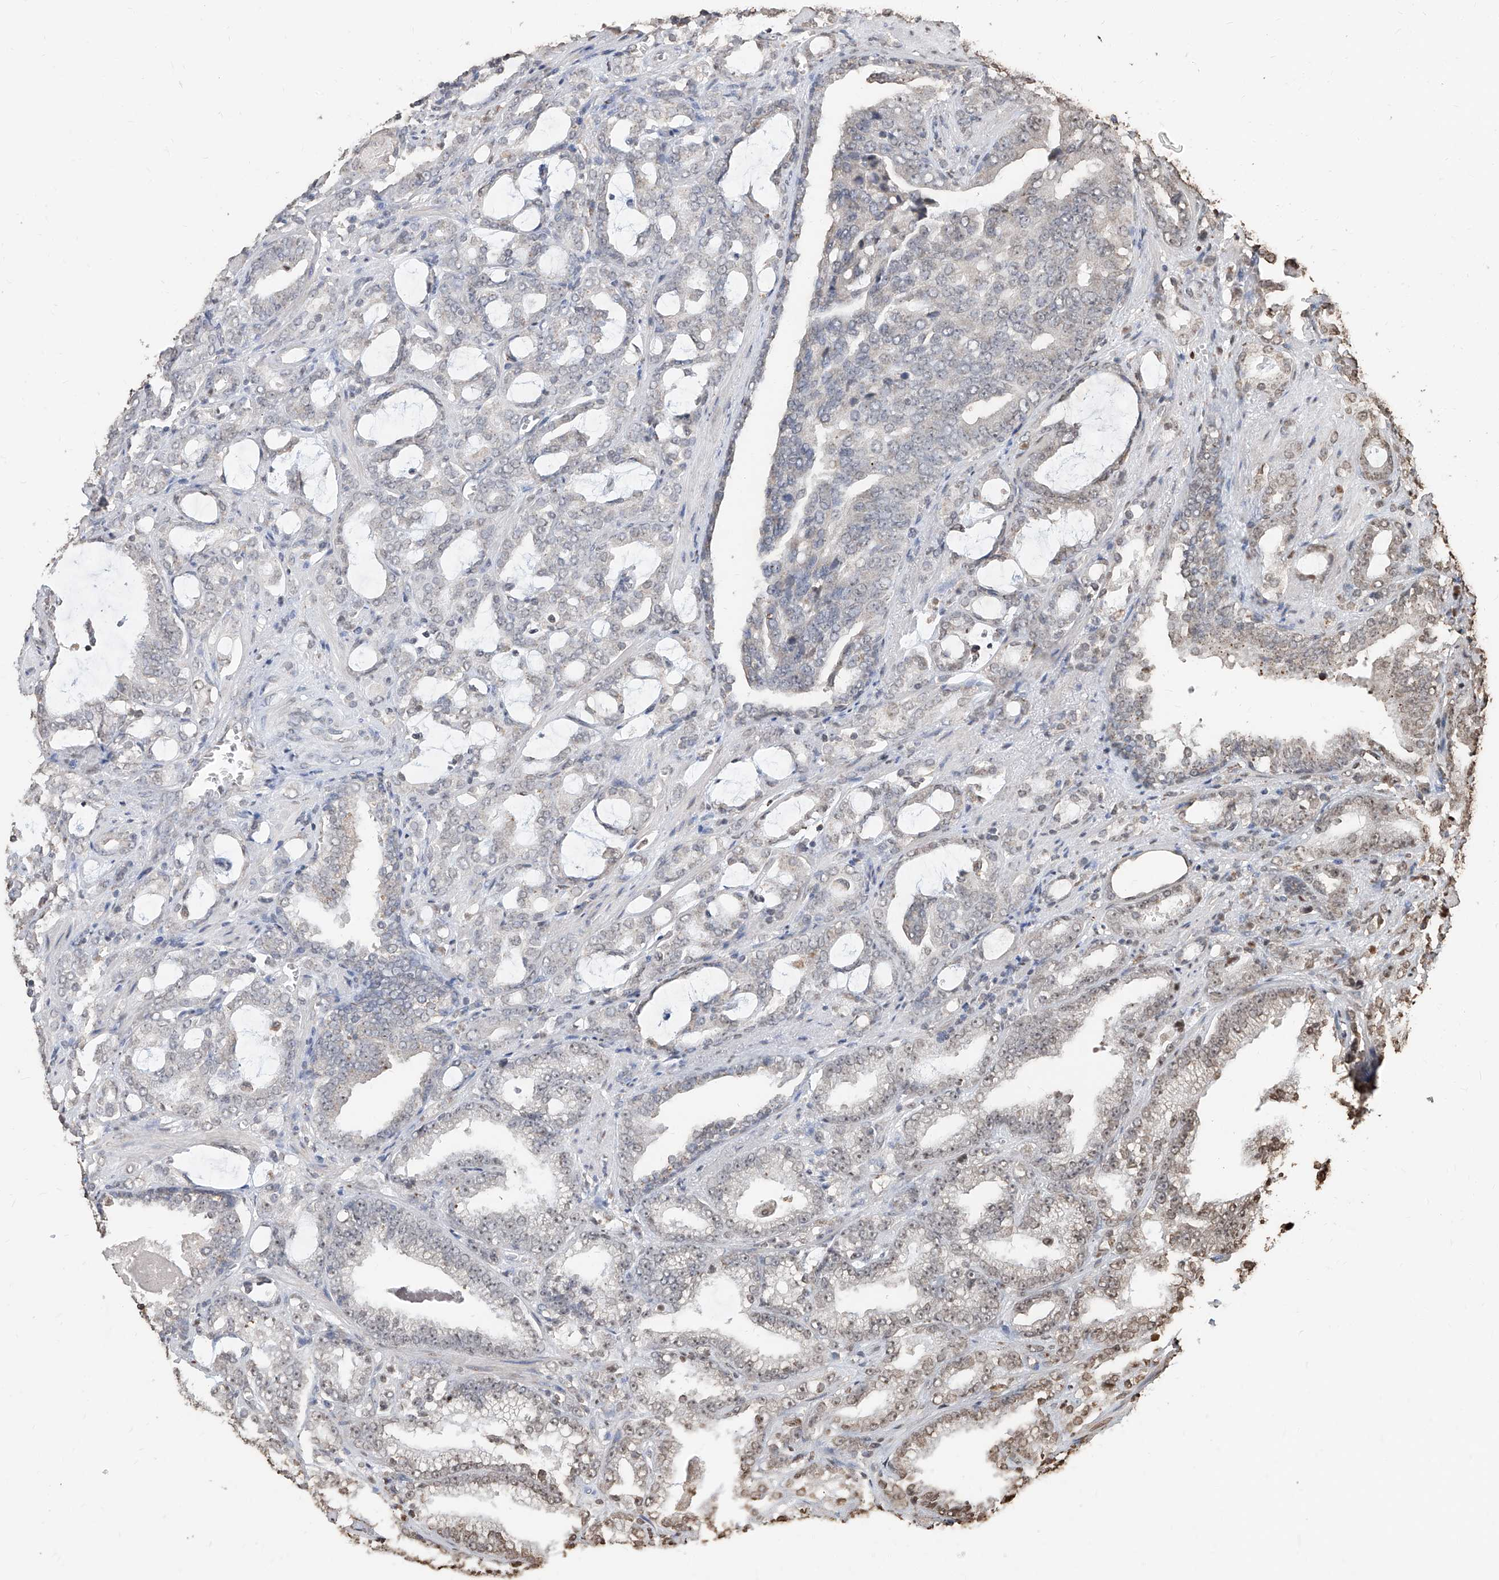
{"staining": {"intensity": "weak", "quantity": "<25%", "location": "nuclear"}, "tissue": "prostate cancer", "cell_type": "Tumor cells", "image_type": "cancer", "snomed": [{"axis": "morphology", "description": "Adenocarcinoma, High grade"}, {"axis": "topography", "description": "Prostate and seminal vesicle, NOS"}], "caption": "Immunohistochemistry photomicrograph of prostate adenocarcinoma (high-grade) stained for a protein (brown), which displays no expression in tumor cells. (Brightfield microscopy of DAB (3,3'-diaminobenzidine) immunohistochemistry (IHC) at high magnification).", "gene": "RP9", "patient": {"sex": "male", "age": 67}}